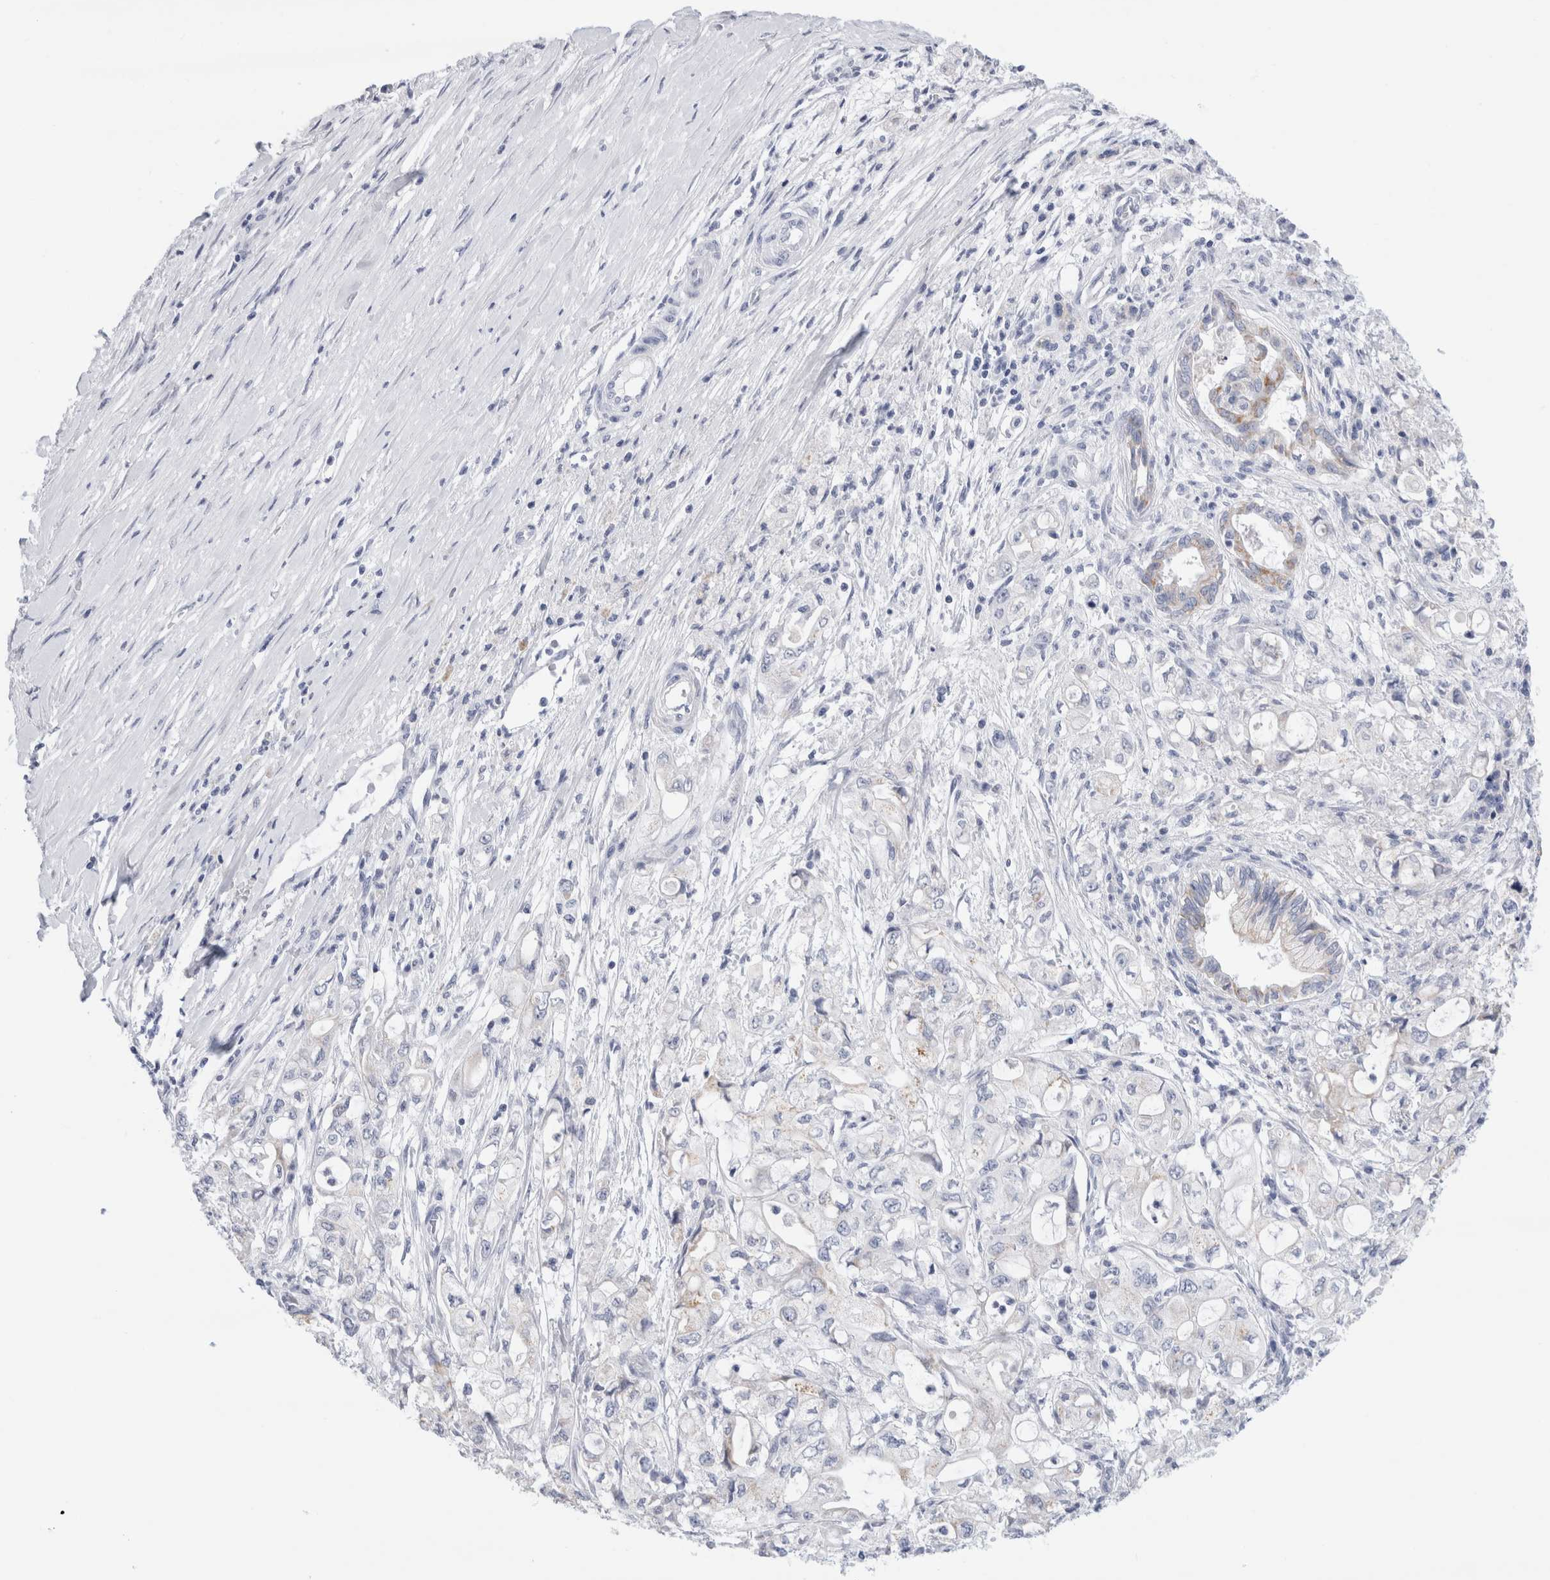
{"staining": {"intensity": "moderate", "quantity": "<25%", "location": "cytoplasmic/membranous"}, "tissue": "pancreatic cancer", "cell_type": "Tumor cells", "image_type": "cancer", "snomed": [{"axis": "morphology", "description": "Adenocarcinoma, NOS"}, {"axis": "topography", "description": "Pancreas"}], "caption": "Immunohistochemical staining of human adenocarcinoma (pancreatic) reveals moderate cytoplasmic/membranous protein staining in approximately <25% of tumor cells.", "gene": "ECHDC2", "patient": {"sex": "male", "age": 79}}